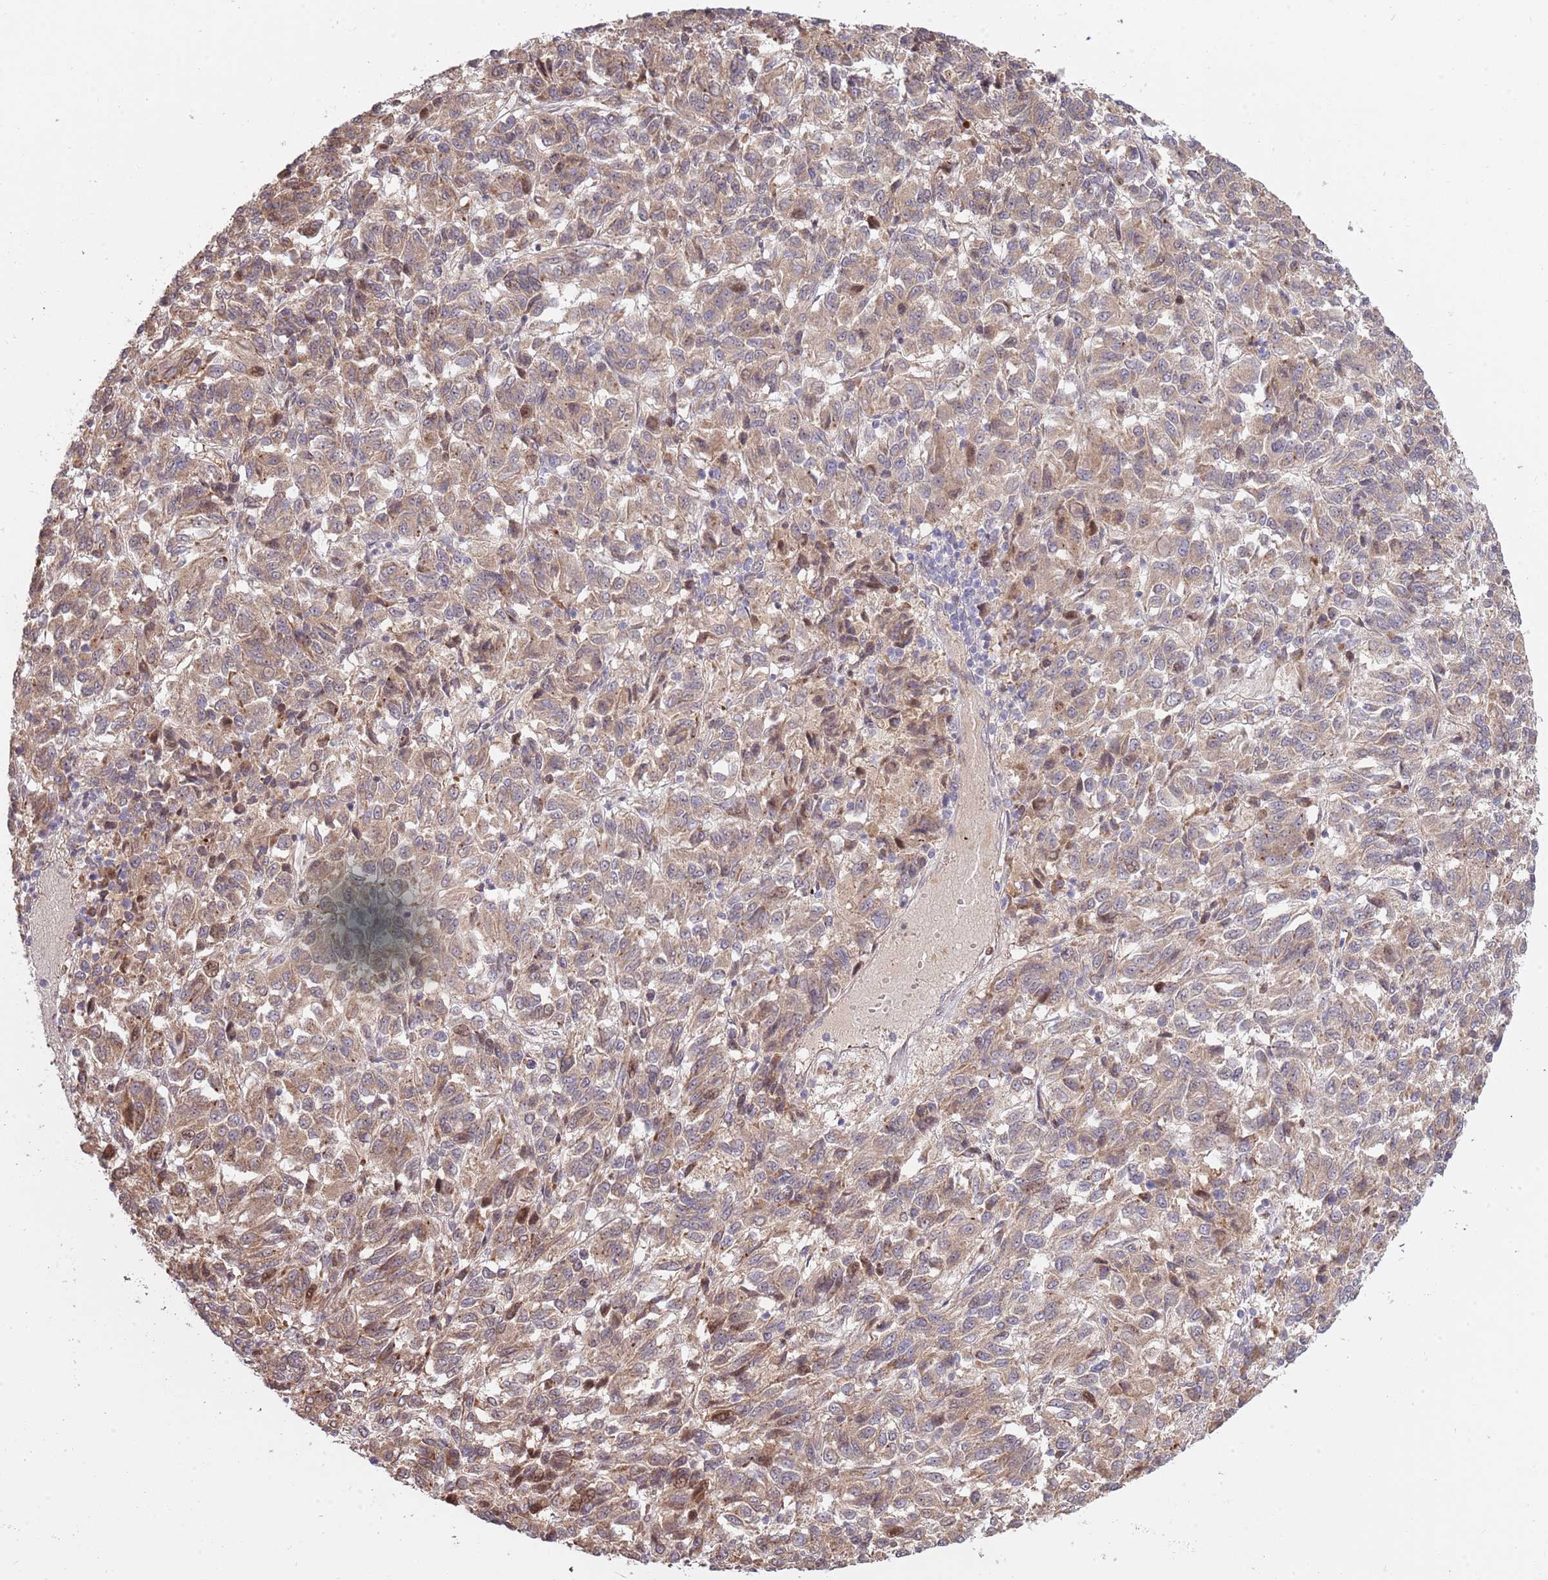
{"staining": {"intensity": "weak", "quantity": ">75%", "location": "cytoplasmic/membranous"}, "tissue": "melanoma", "cell_type": "Tumor cells", "image_type": "cancer", "snomed": [{"axis": "morphology", "description": "Malignant melanoma, Metastatic site"}, {"axis": "topography", "description": "Lung"}], "caption": "This photomicrograph demonstrates melanoma stained with immunohistochemistry (IHC) to label a protein in brown. The cytoplasmic/membranous of tumor cells show weak positivity for the protein. Nuclei are counter-stained blue.", "gene": "SYNDIG1L", "patient": {"sex": "male", "age": 64}}